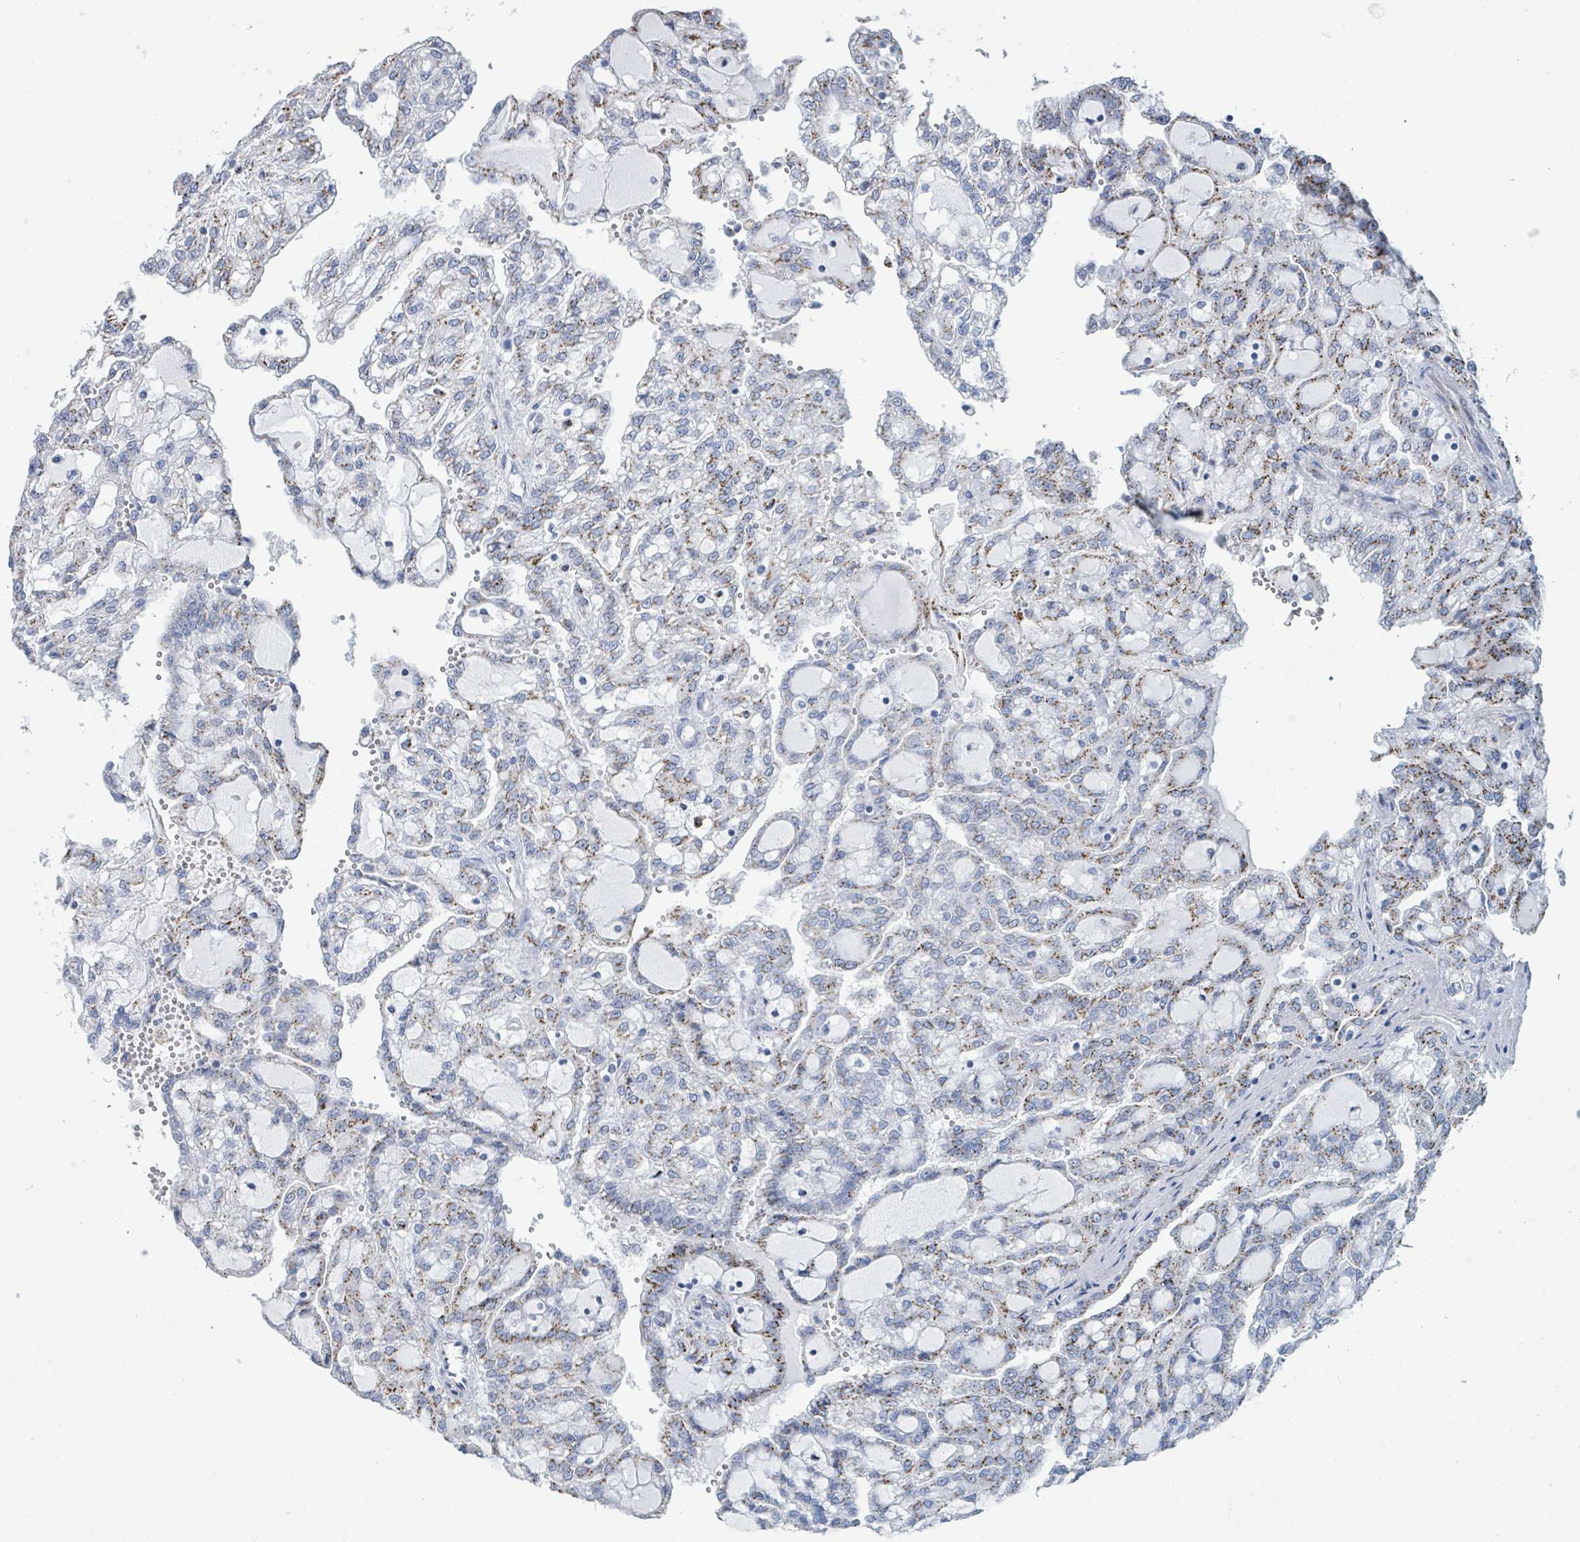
{"staining": {"intensity": "moderate", "quantity": "25%-75%", "location": "cytoplasmic/membranous"}, "tissue": "renal cancer", "cell_type": "Tumor cells", "image_type": "cancer", "snomed": [{"axis": "morphology", "description": "Adenocarcinoma, NOS"}, {"axis": "topography", "description": "Kidney"}], "caption": "Renal cancer tissue exhibits moderate cytoplasmic/membranous positivity in about 25%-75% of tumor cells, visualized by immunohistochemistry.", "gene": "DCAF5", "patient": {"sex": "male", "age": 63}}